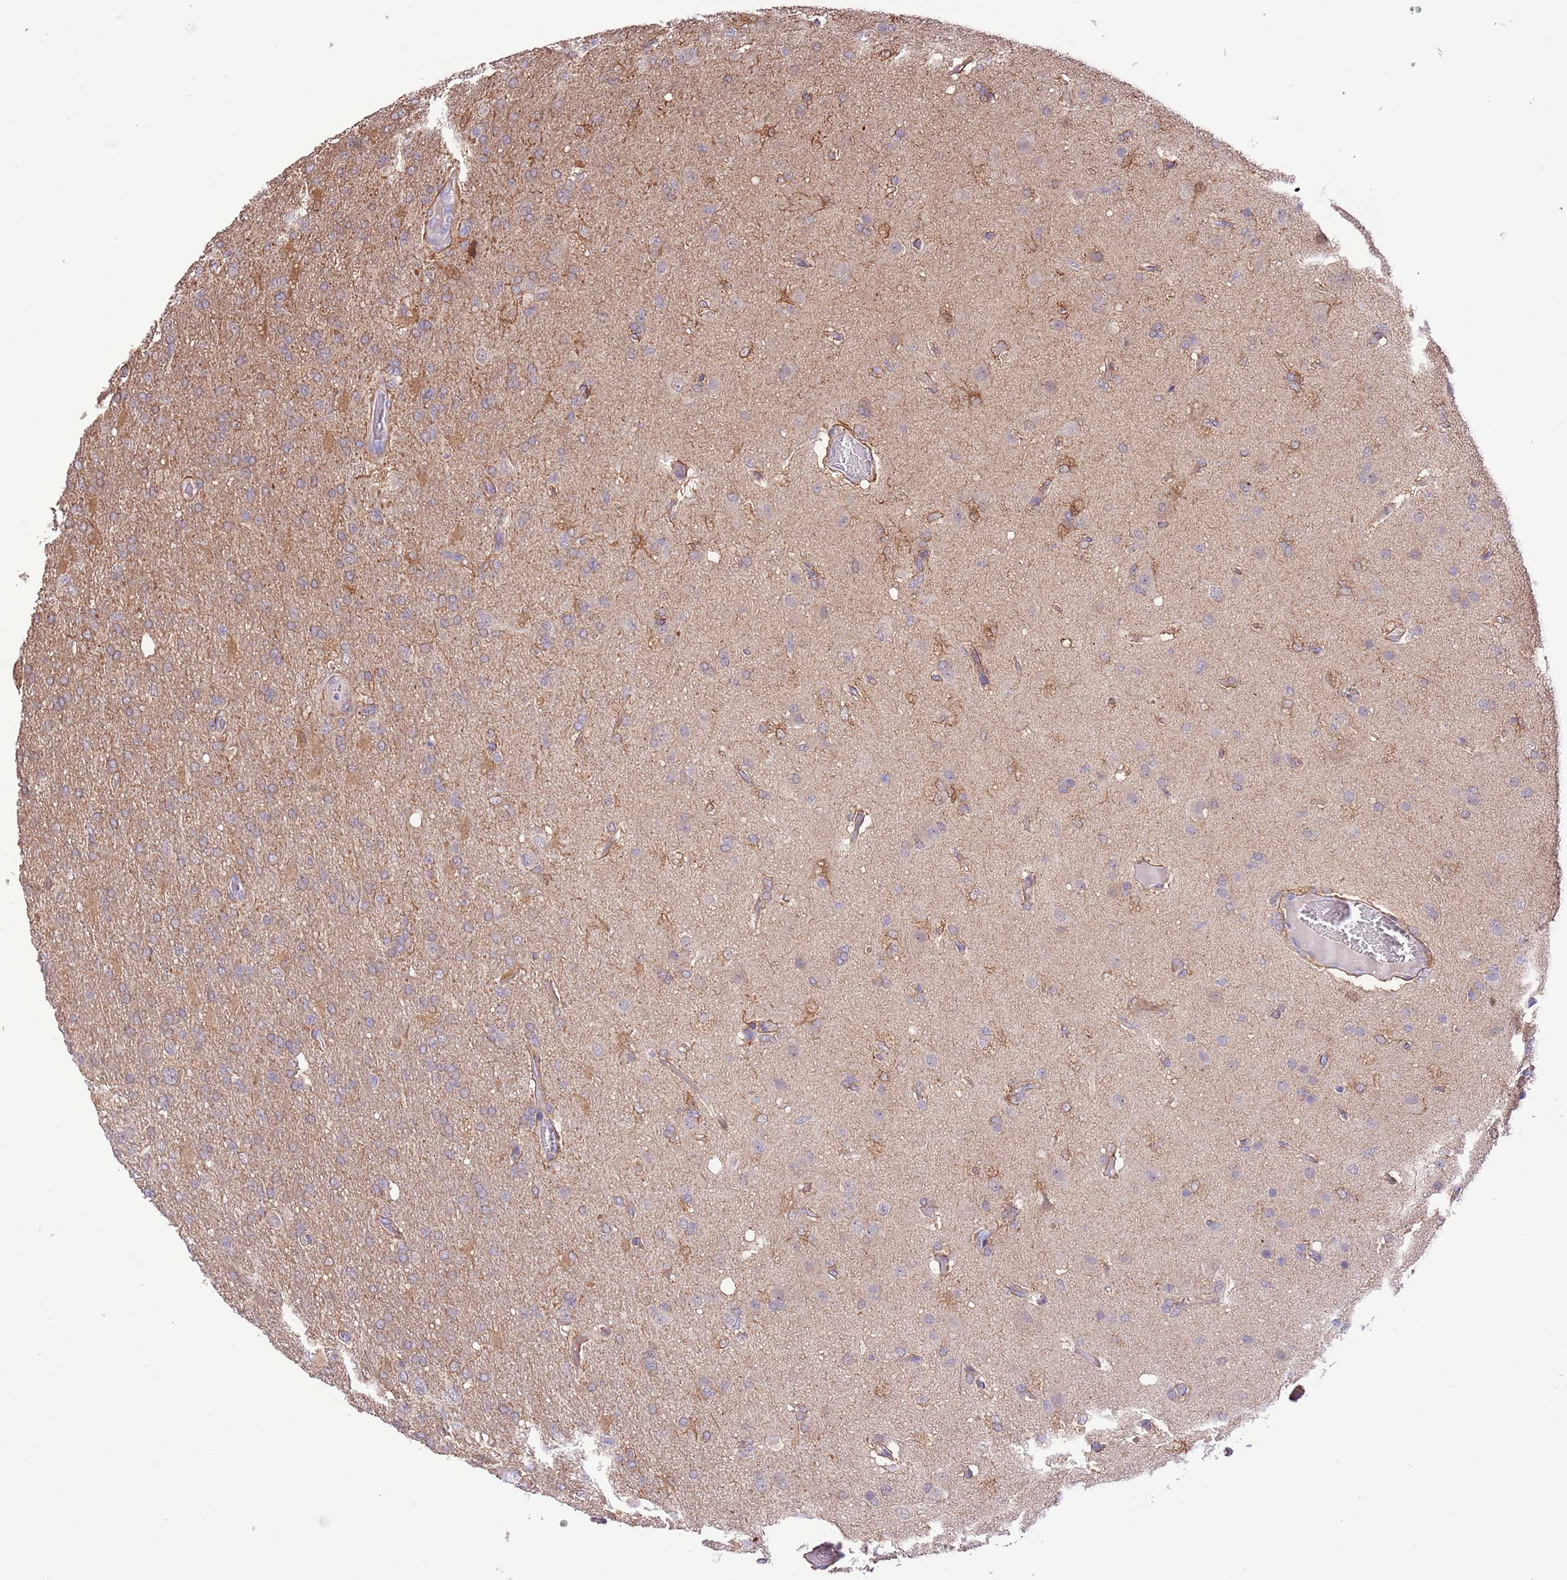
{"staining": {"intensity": "weak", "quantity": ">75%", "location": "cytoplasmic/membranous"}, "tissue": "glioma", "cell_type": "Tumor cells", "image_type": "cancer", "snomed": [{"axis": "morphology", "description": "Glioma, malignant, High grade"}, {"axis": "topography", "description": "Brain"}], "caption": "Protein expression by IHC reveals weak cytoplasmic/membranous expression in about >75% of tumor cells in glioma.", "gene": "PRR32", "patient": {"sex": "female", "age": 74}}